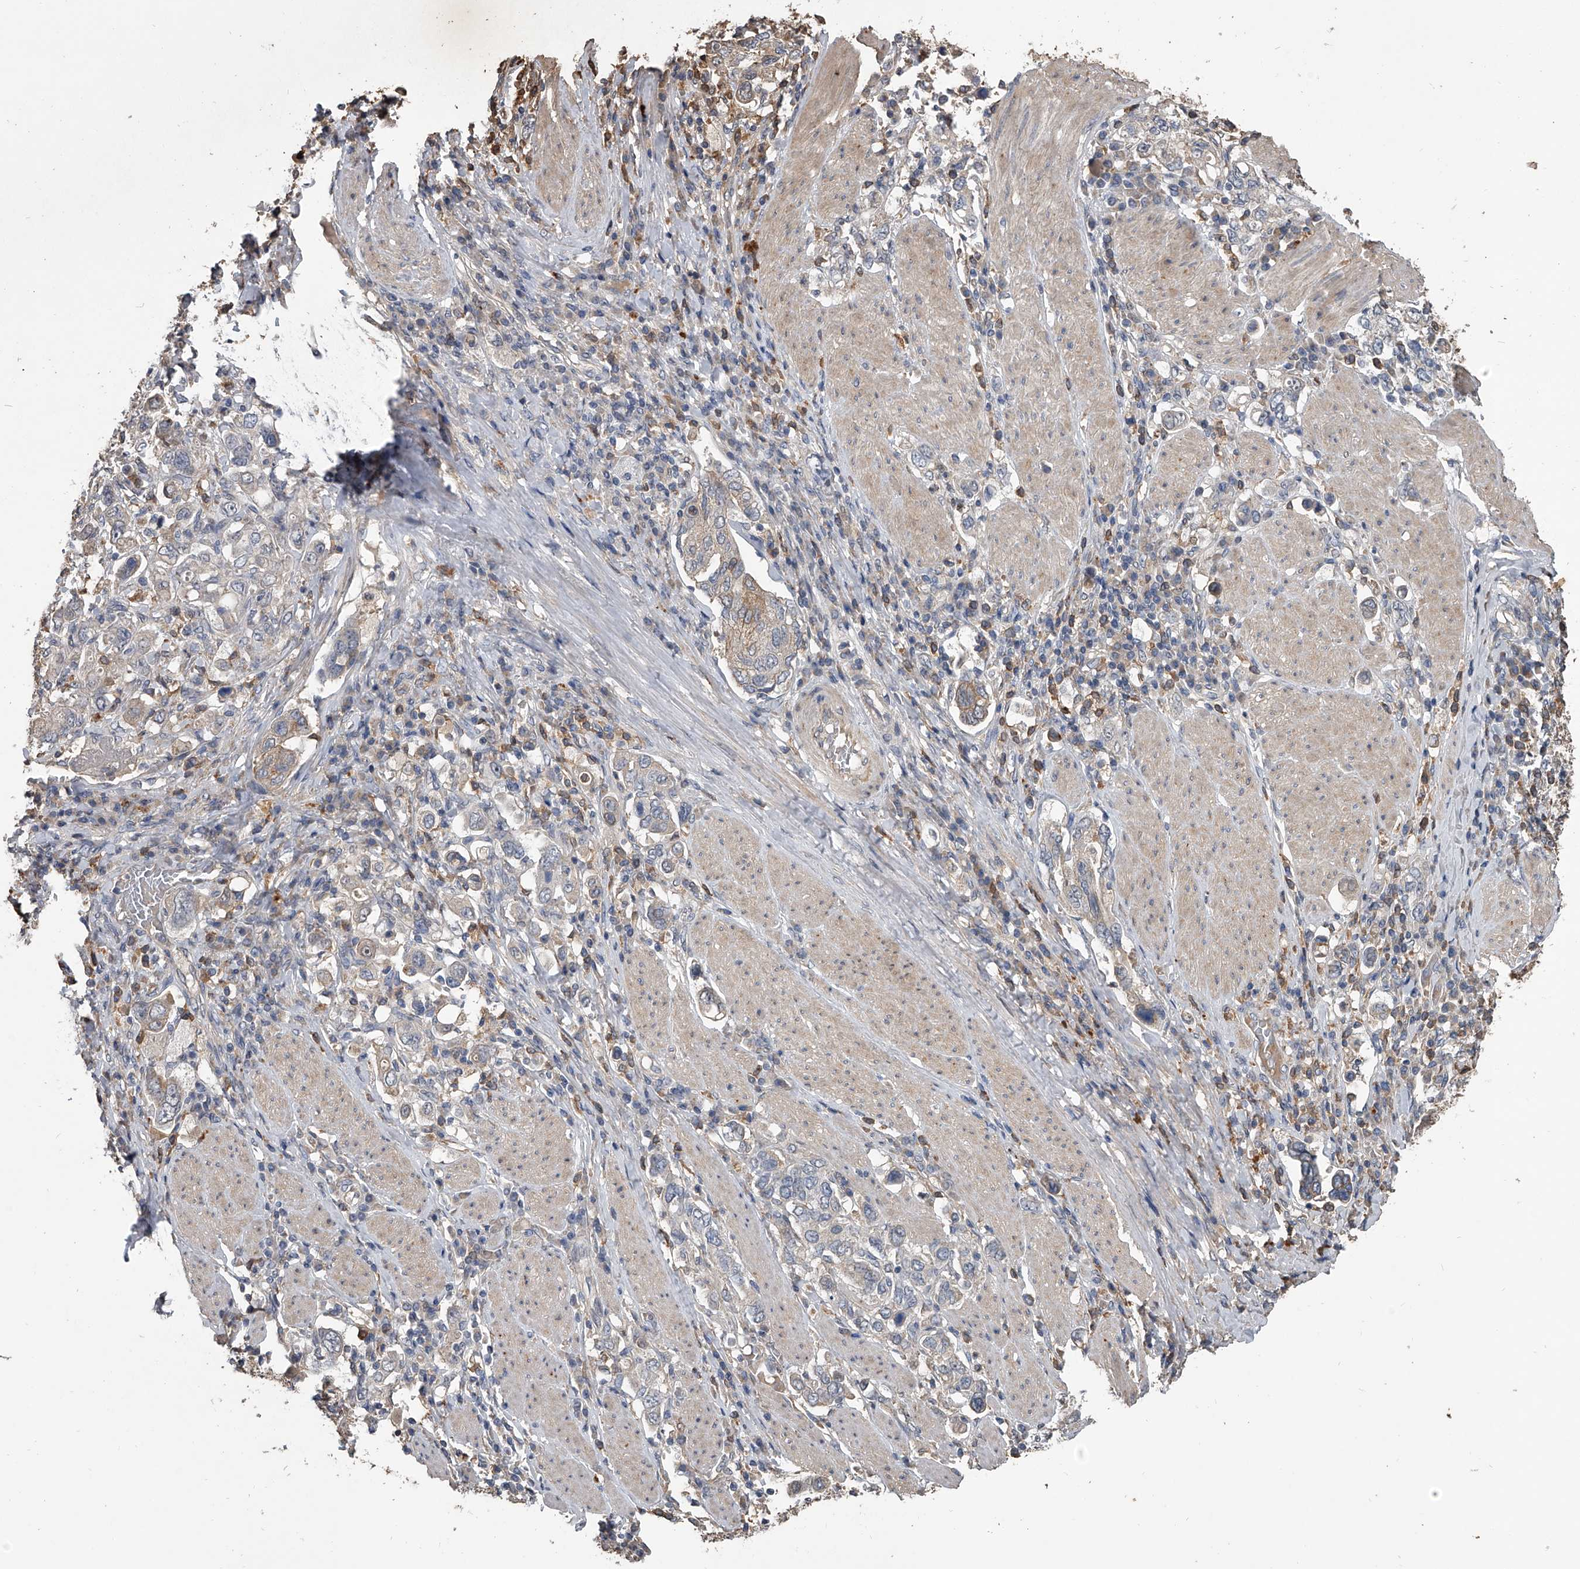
{"staining": {"intensity": "weak", "quantity": "25%-75%", "location": "cytoplasmic/membranous"}, "tissue": "stomach cancer", "cell_type": "Tumor cells", "image_type": "cancer", "snomed": [{"axis": "morphology", "description": "Adenocarcinoma, NOS"}, {"axis": "topography", "description": "Stomach, upper"}], "caption": "Immunohistochemical staining of human stomach cancer exhibits weak cytoplasmic/membranous protein positivity in approximately 25%-75% of tumor cells.", "gene": "DOCK9", "patient": {"sex": "male", "age": 62}}